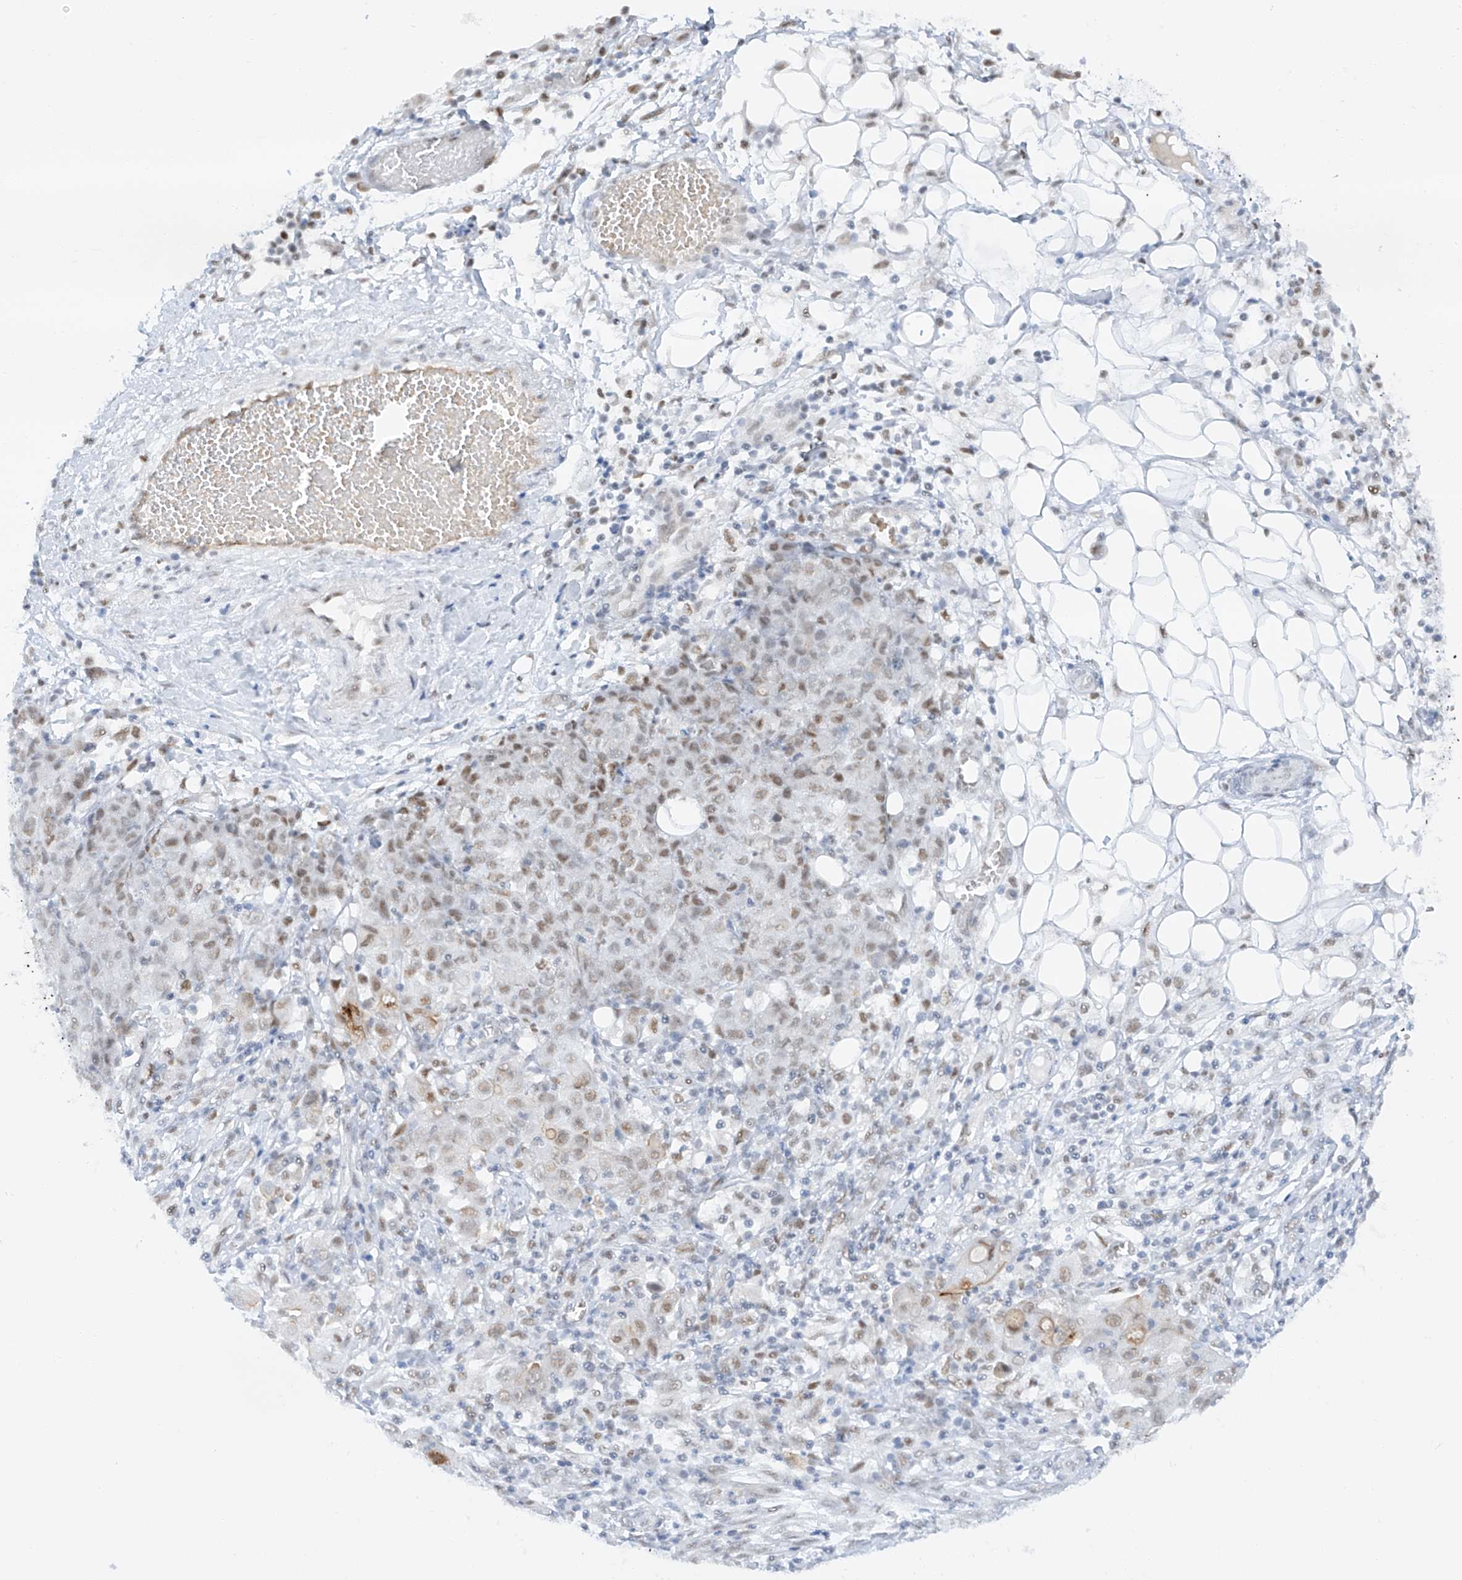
{"staining": {"intensity": "weak", "quantity": ">75%", "location": "nuclear"}, "tissue": "ovarian cancer", "cell_type": "Tumor cells", "image_type": "cancer", "snomed": [{"axis": "morphology", "description": "Carcinoma, endometroid"}, {"axis": "topography", "description": "Ovary"}], "caption": "An immunohistochemistry (IHC) histopathology image of neoplastic tissue is shown. Protein staining in brown highlights weak nuclear positivity in endometroid carcinoma (ovarian) within tumor cells. (Brightfield microscopy of DAB IHC at high magnification).", "gene": "POGK", "patient": {"sex": "female", "age": 42}}